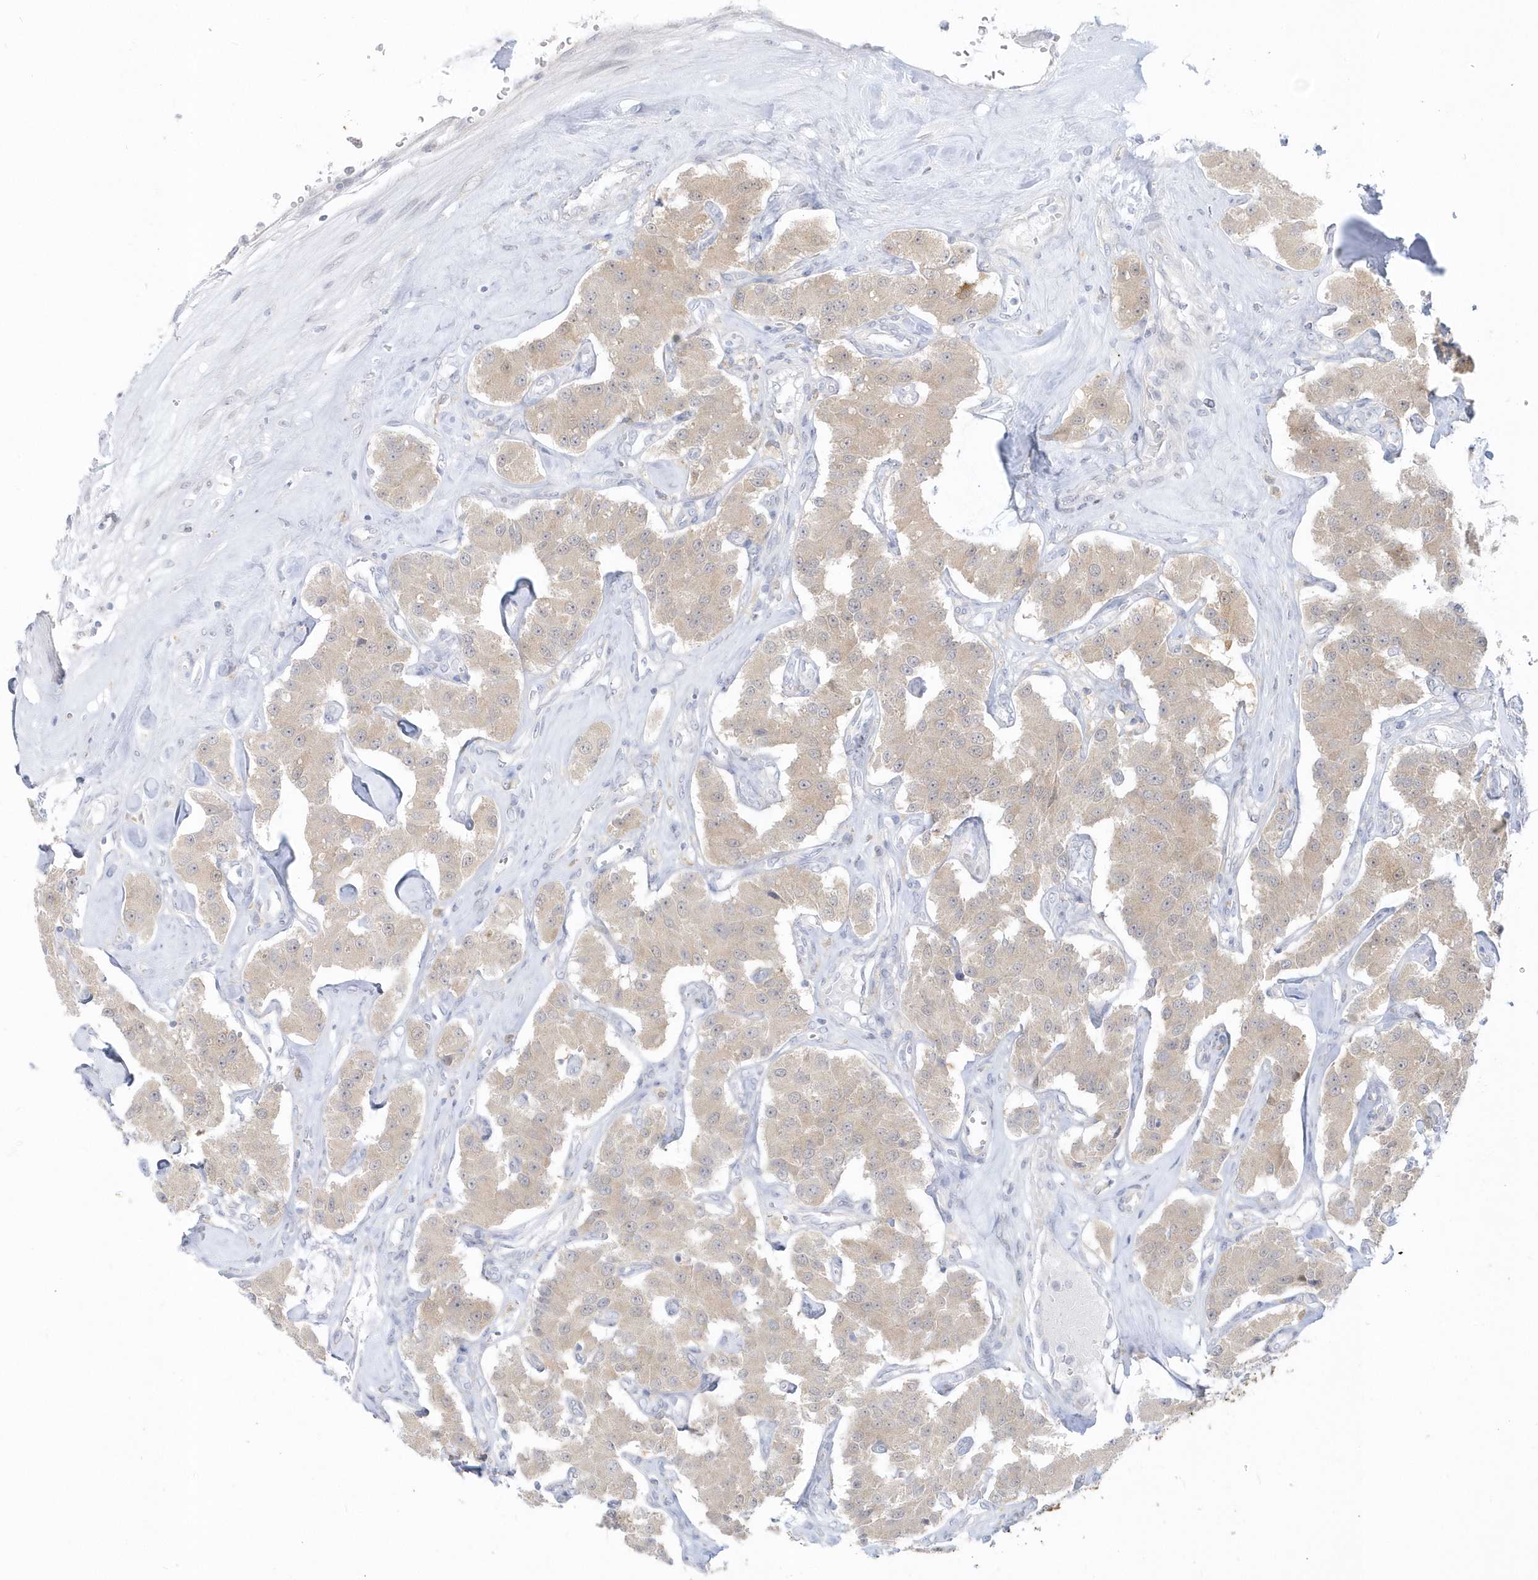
{"staining": {"intensity": "weak", "quantity": "<25%", "location": "cytoplasmic/membranous"}, "tissue": "carcinoid", "cell_type": "Tumor cells", "image_type": "cancer", "snomed": [{"axis": "morphology", "description": "Carcinoid, malignant, NOS"}, {"axis": "topography", "description": "Pancreas"}], "caption": "IHC of human carcinoid displays no expression in tumor cells. (Brightfield microscopy of DAB (3,3'-diaminobenzidine) immunohistochemistry (IHC) at high magnification).", "gene": "PCBD1", "patient": {"sex": "male", "age": 41}}